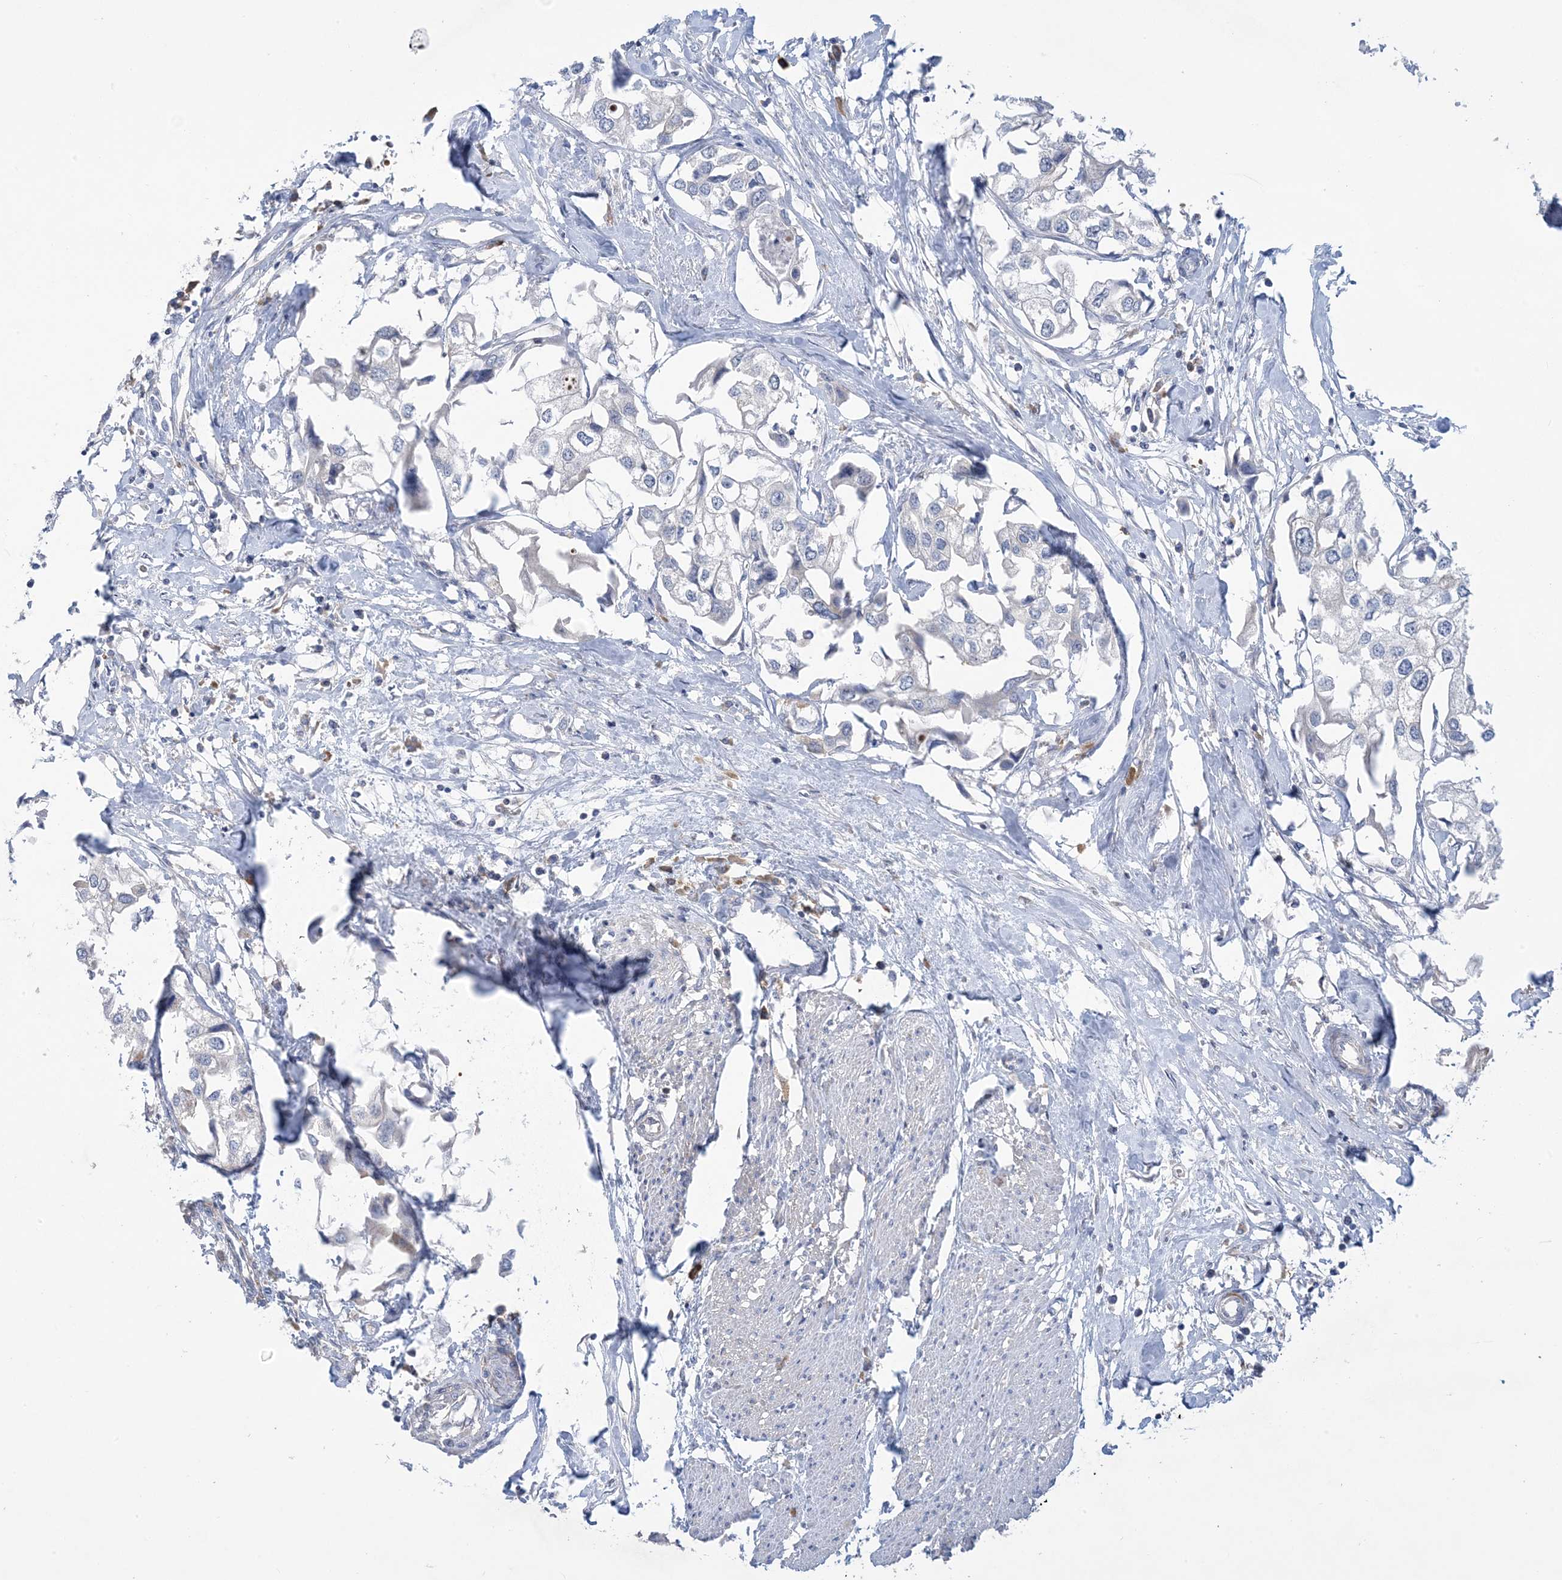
{"staining": {"intensity": "negative", "quantity": "none", "location": "none"}, "tissue": "urothelial cancer", "cell_type": "Tumor cells", "image_type": "cancer", "snomed": [{"axis": "morphology", "description": "Urothelial carcinoma, High grade"}, {"axis": "topography", "description": "Urinary bladder"}], "caption": "Tumor cells are negative for protein expression in human urothelial carcinoma (high-grade). (DAB (3,3'-diaminobenzidine) immunohistochemistry (IHC), high magnification).", "gene": "AOC1", "patient": {"sex": "male", "age": 64}}